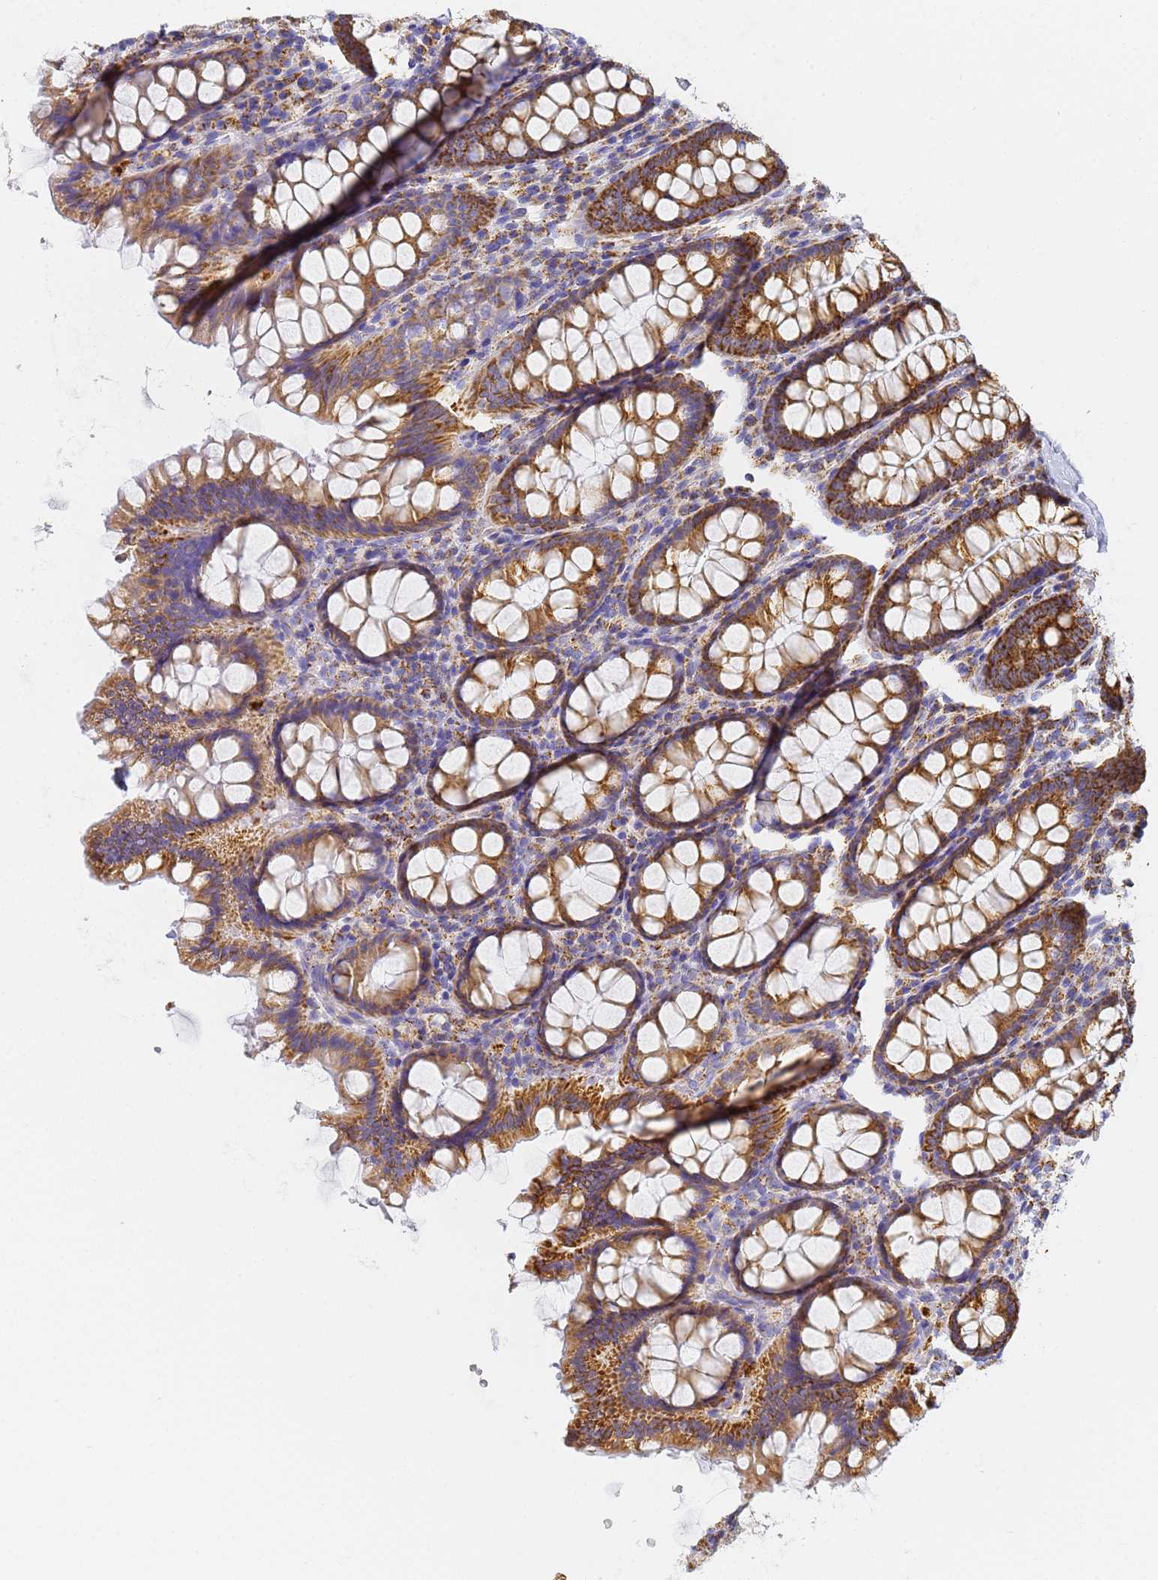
{"staining": {"intensity": "negative", "quantity": "none", "location": "none"}, "tissue": "colon", "cell_type": "Endothelial cells", "image_type": "normal", "snomed": [{"axis": "morphology", "description": "Normal tissue, NOS"}, {"axis": "topography", "description": "Colon"}], "caption": "The micrograph displays no significant expression in endothelial cells of colon. (Brightfield microscopy of DAB (3,3'-diaminobenzidine) immunohistochemistry (IHC) at high magnification).", "gene": "CNIH4", "patient": {"sex": "female", "age": 79}}